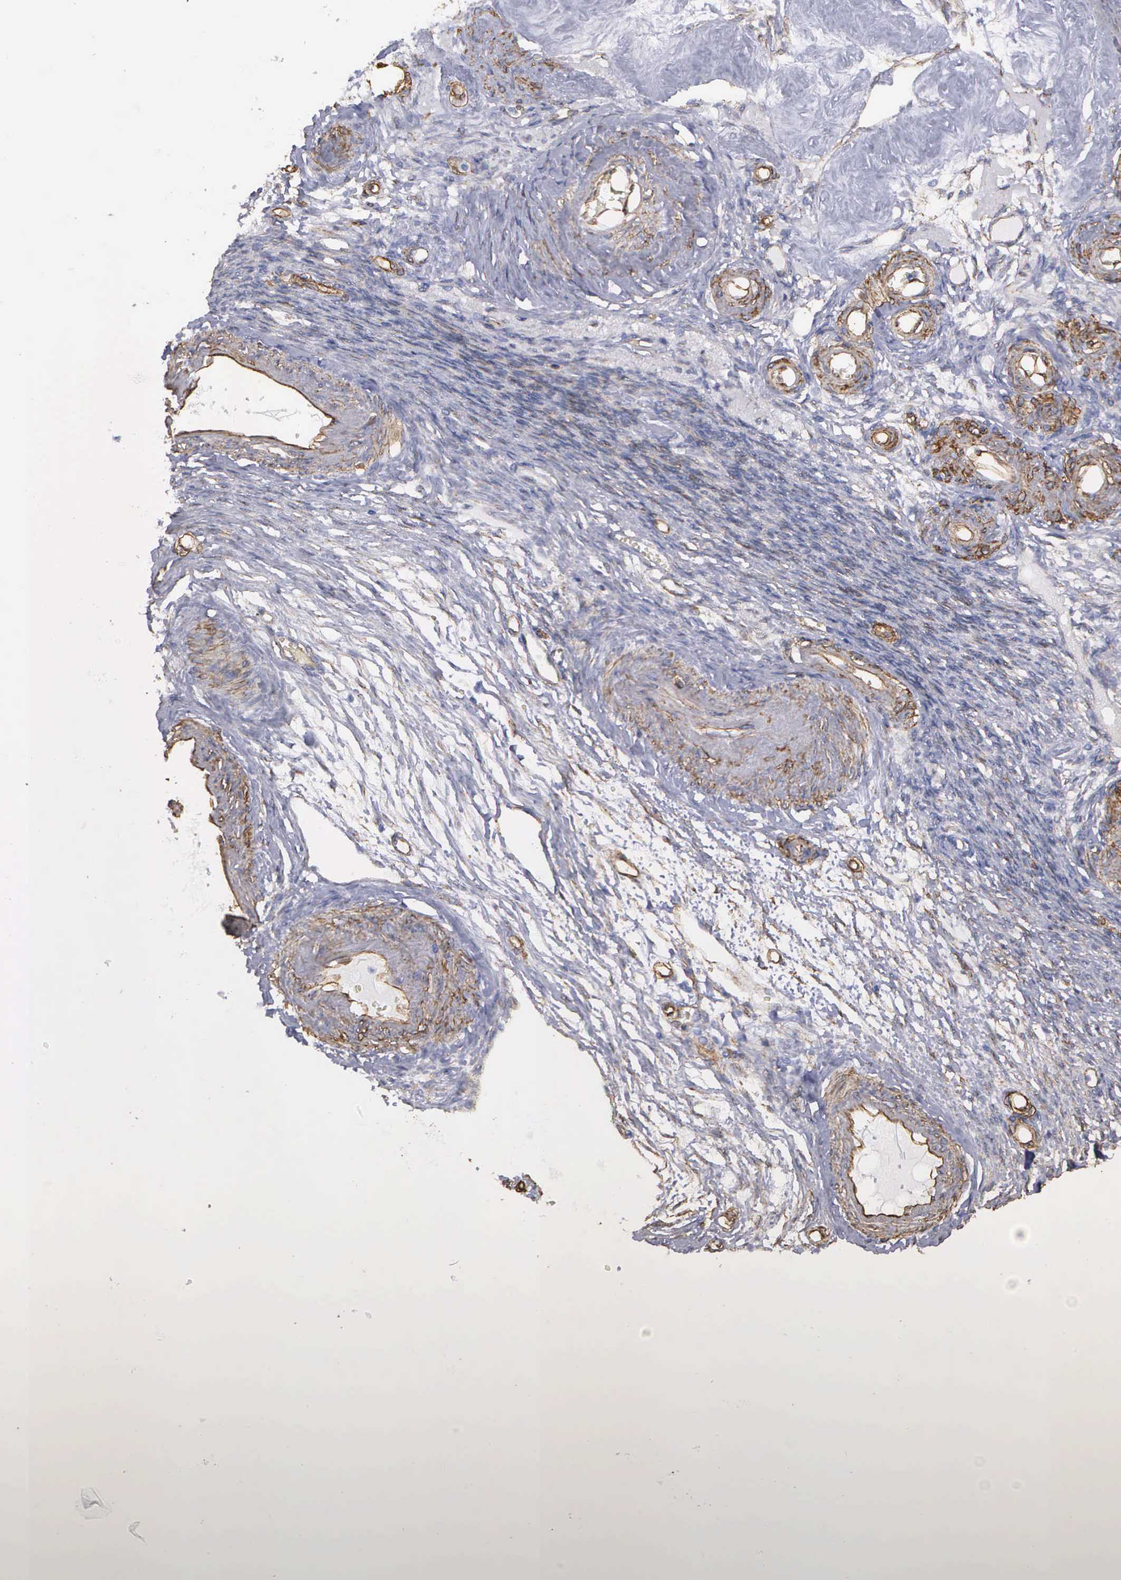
{"staining": {"intensity": "negative", "quantity": "none", "location": "none"}, "tissue": "ovarian cancer", "cell_type": "Tumor cells", "image_type": "cancer", "snomed": [{"axis": "morphology", "description": "Cystadenocarcinoma, mucinous, NOS"}, {"axis": "topography", "description": "Ovary"}], "caption": "Photomicrograph shows no significant protein positivity in tumor cells of ovarian cancer.", "gene": "MAGEB10", "patient": {"sex": "female", "age": 57}}